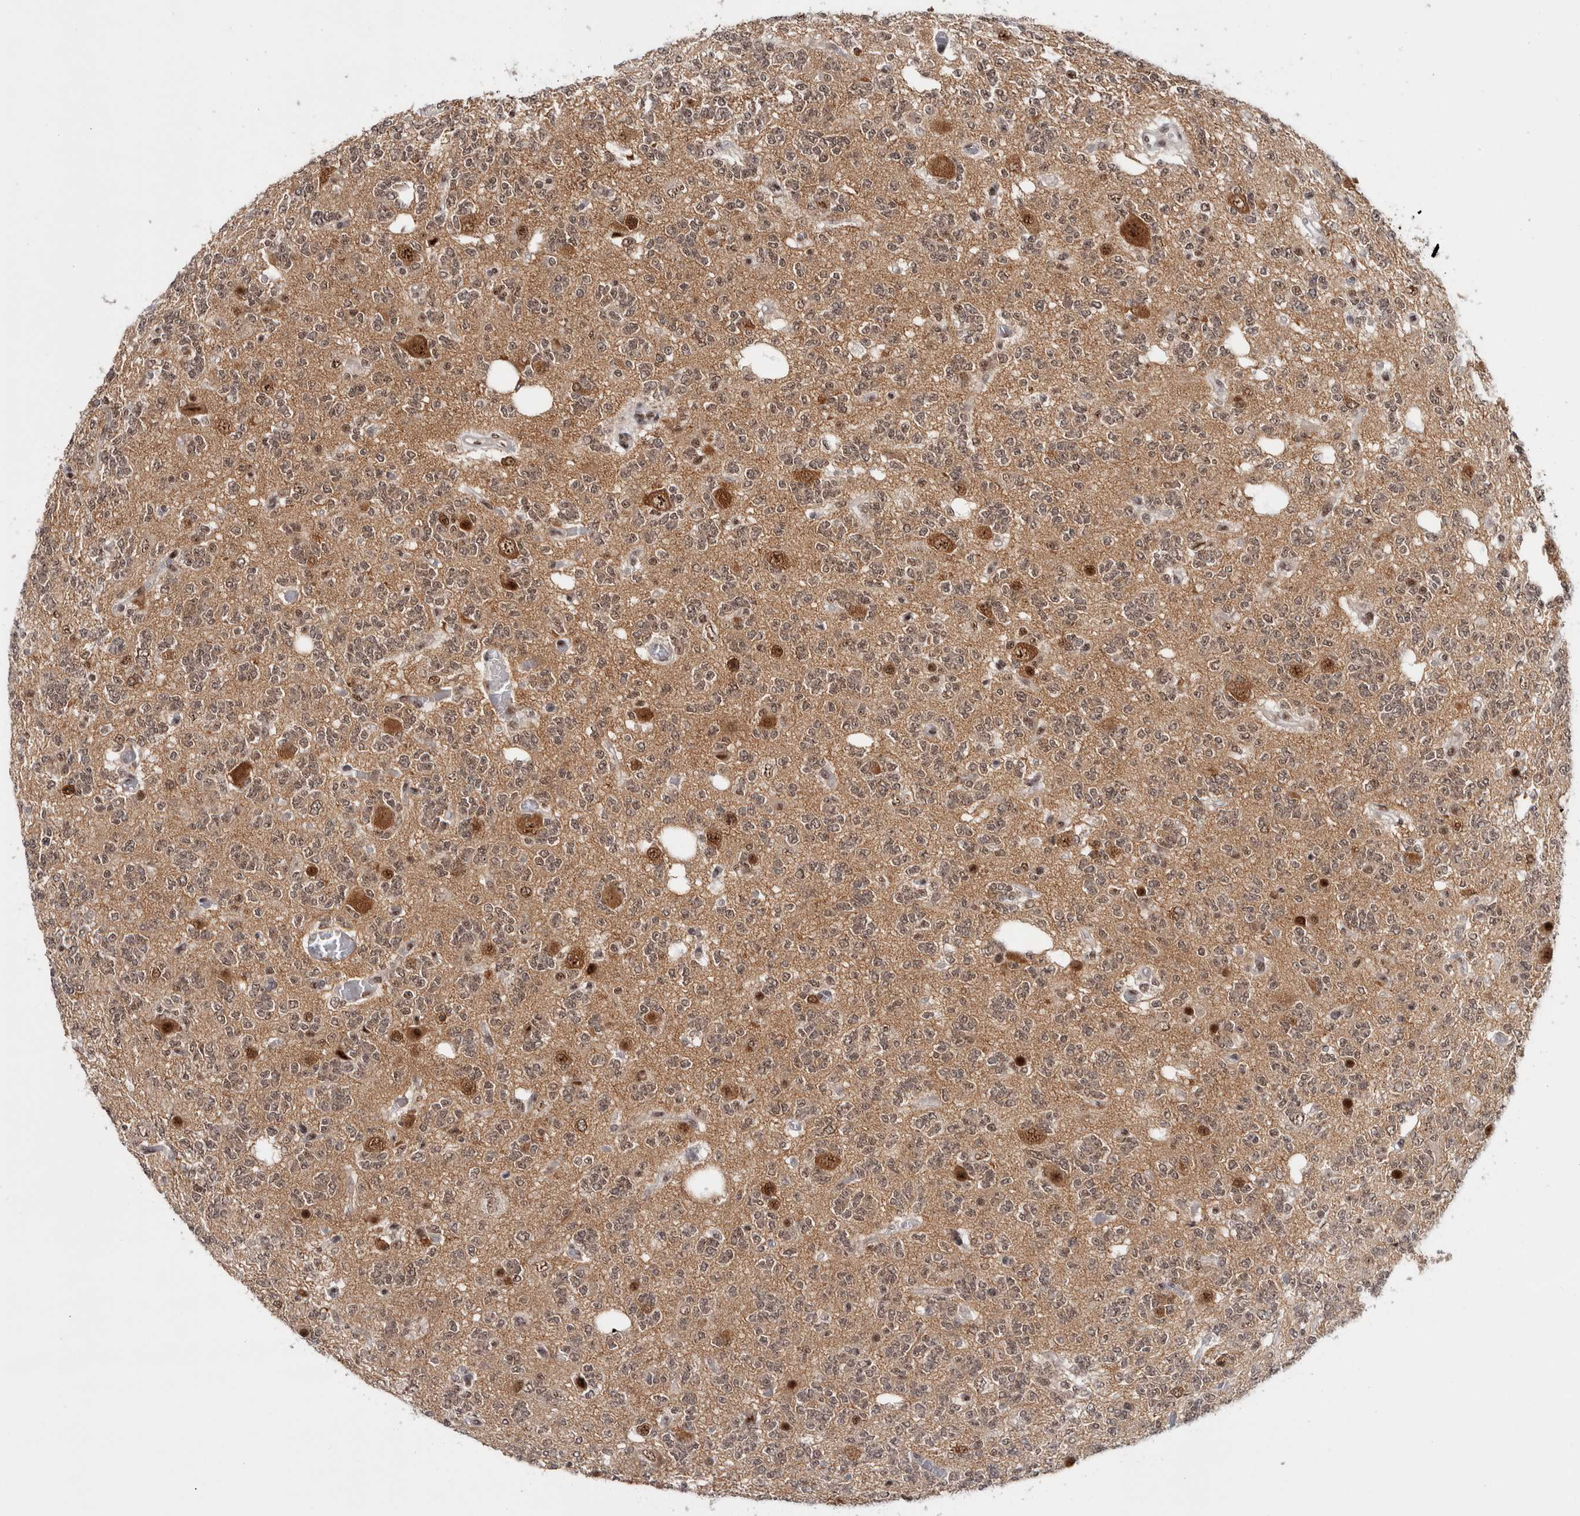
{"staining": {"intensity": "weak", "quantity": "<25%", "location": "nuclear"}, "tissue": "glioma", "cell_type": "Tumor cells", "image_type": "cancer", "snomed": [{"axis": "morphology", "description": "Glioma, malignant, Low grade"}, {"axis": "topography", "description": "Brain"}], "caption": "Immunohistochemistry (IHC) histopathology image of glioma stained for a protein (brown), which reveals no positivity in tumor cells.", "gene": "MKNK1", "patient": {"sex": "male", "age": 38}}